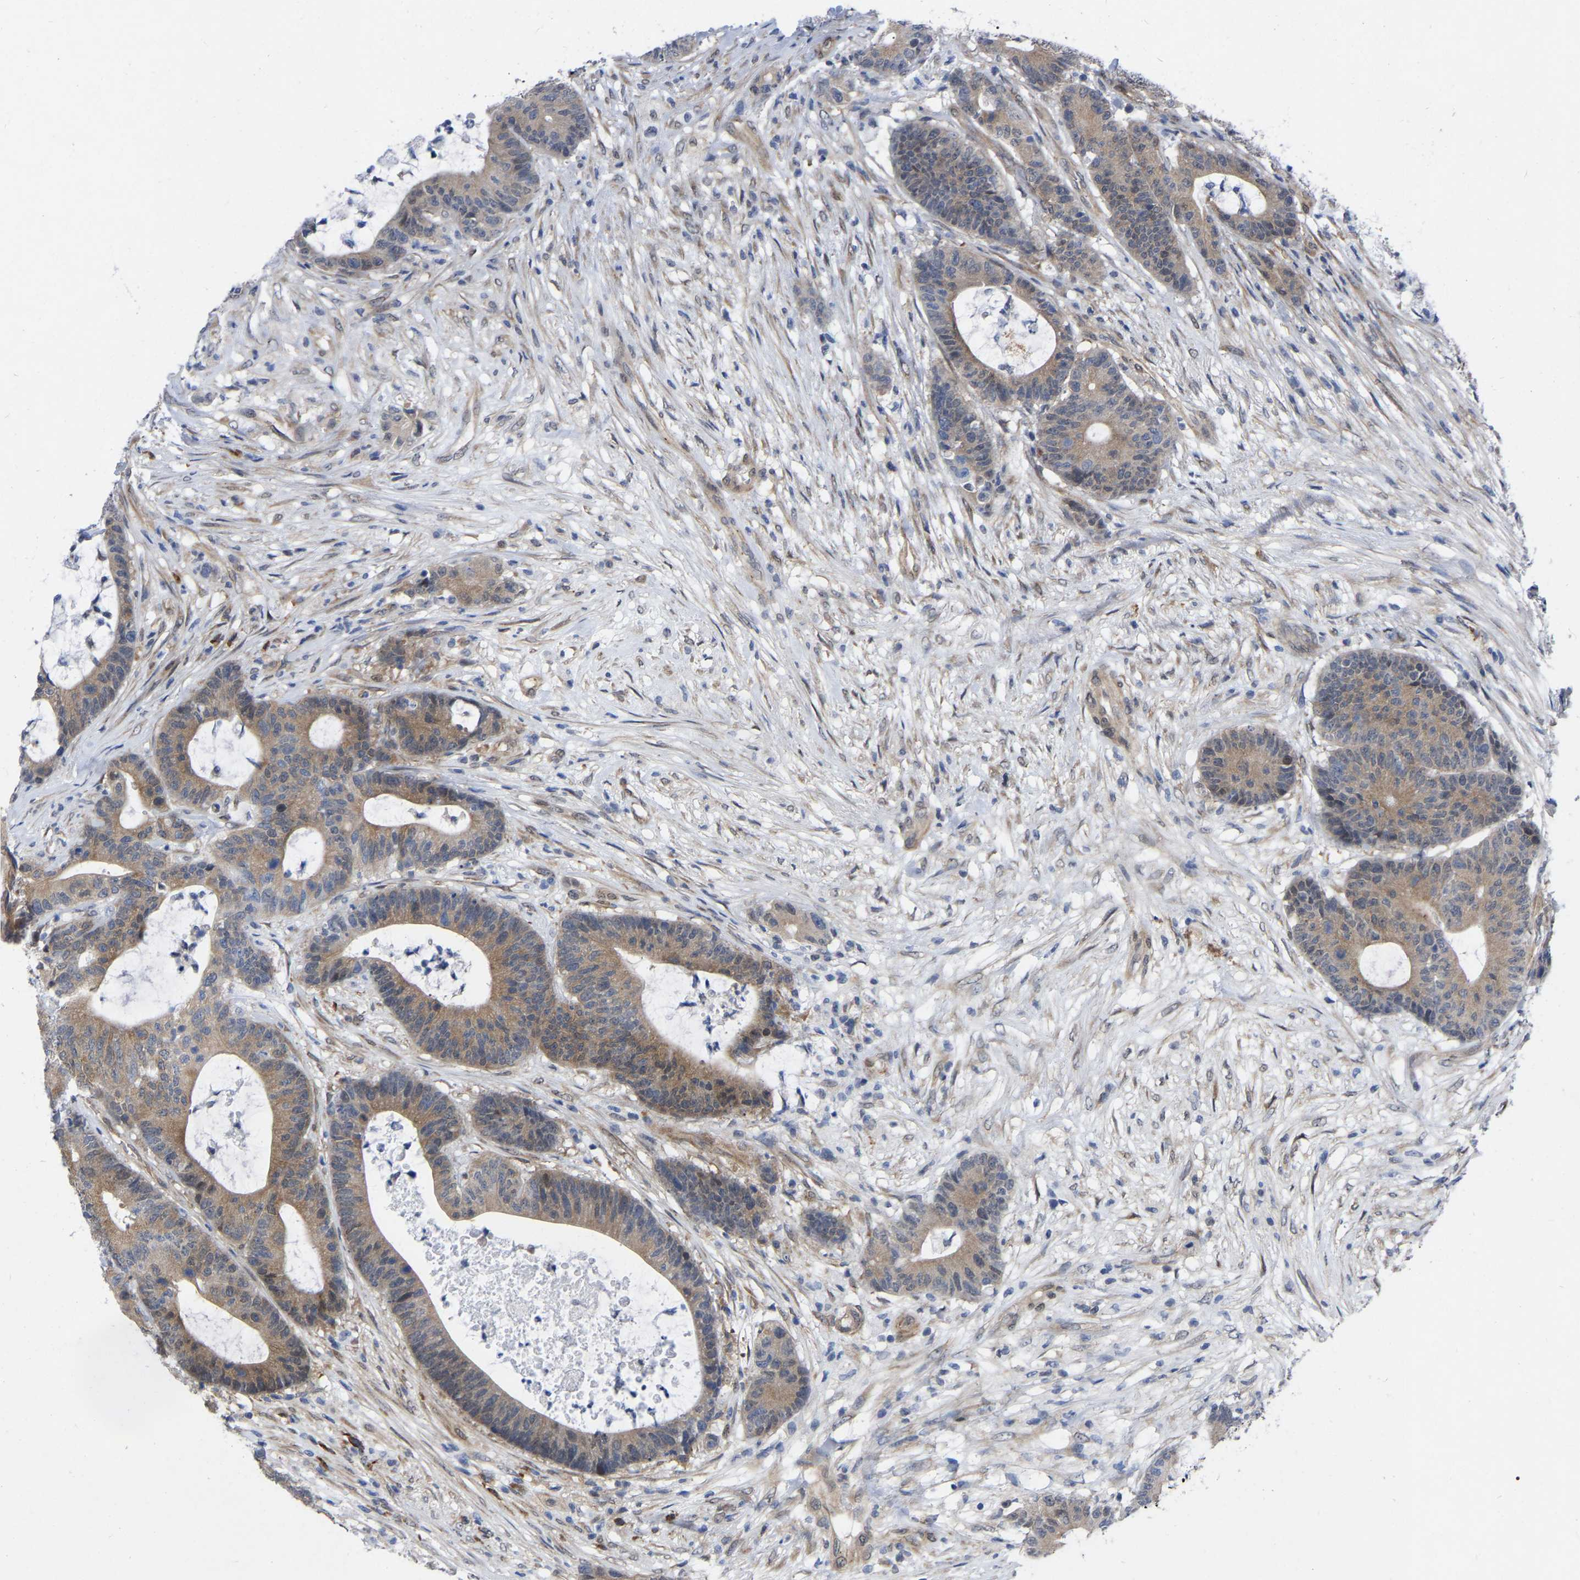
{"staining": {"intensity": "weak", "quantity": ">75%", "location": "cytoplasmic/membranous"}, "tissue": "colorectal cancer", "cell_type": "Tumor cells", "image_type": "cancer", "snomed": [{"axis": "morphology", "description": "Adenocarcinoma, NOS"}, {"axis": "topography", "description": "Colon"}], "caption": "IHC image of neoplastic tissue: colorectal cancer (adenocarcinoma) stained using immunohistochemistry (IHC) demonstrates low levels of weak protein expression localized specifically in the cytoplasmic/membranous of tumor cells, appearing as a cytoplasmic/membranous brown color.", "gene": "UBE4B", "patient": {"sex": "female", "age": 84}}